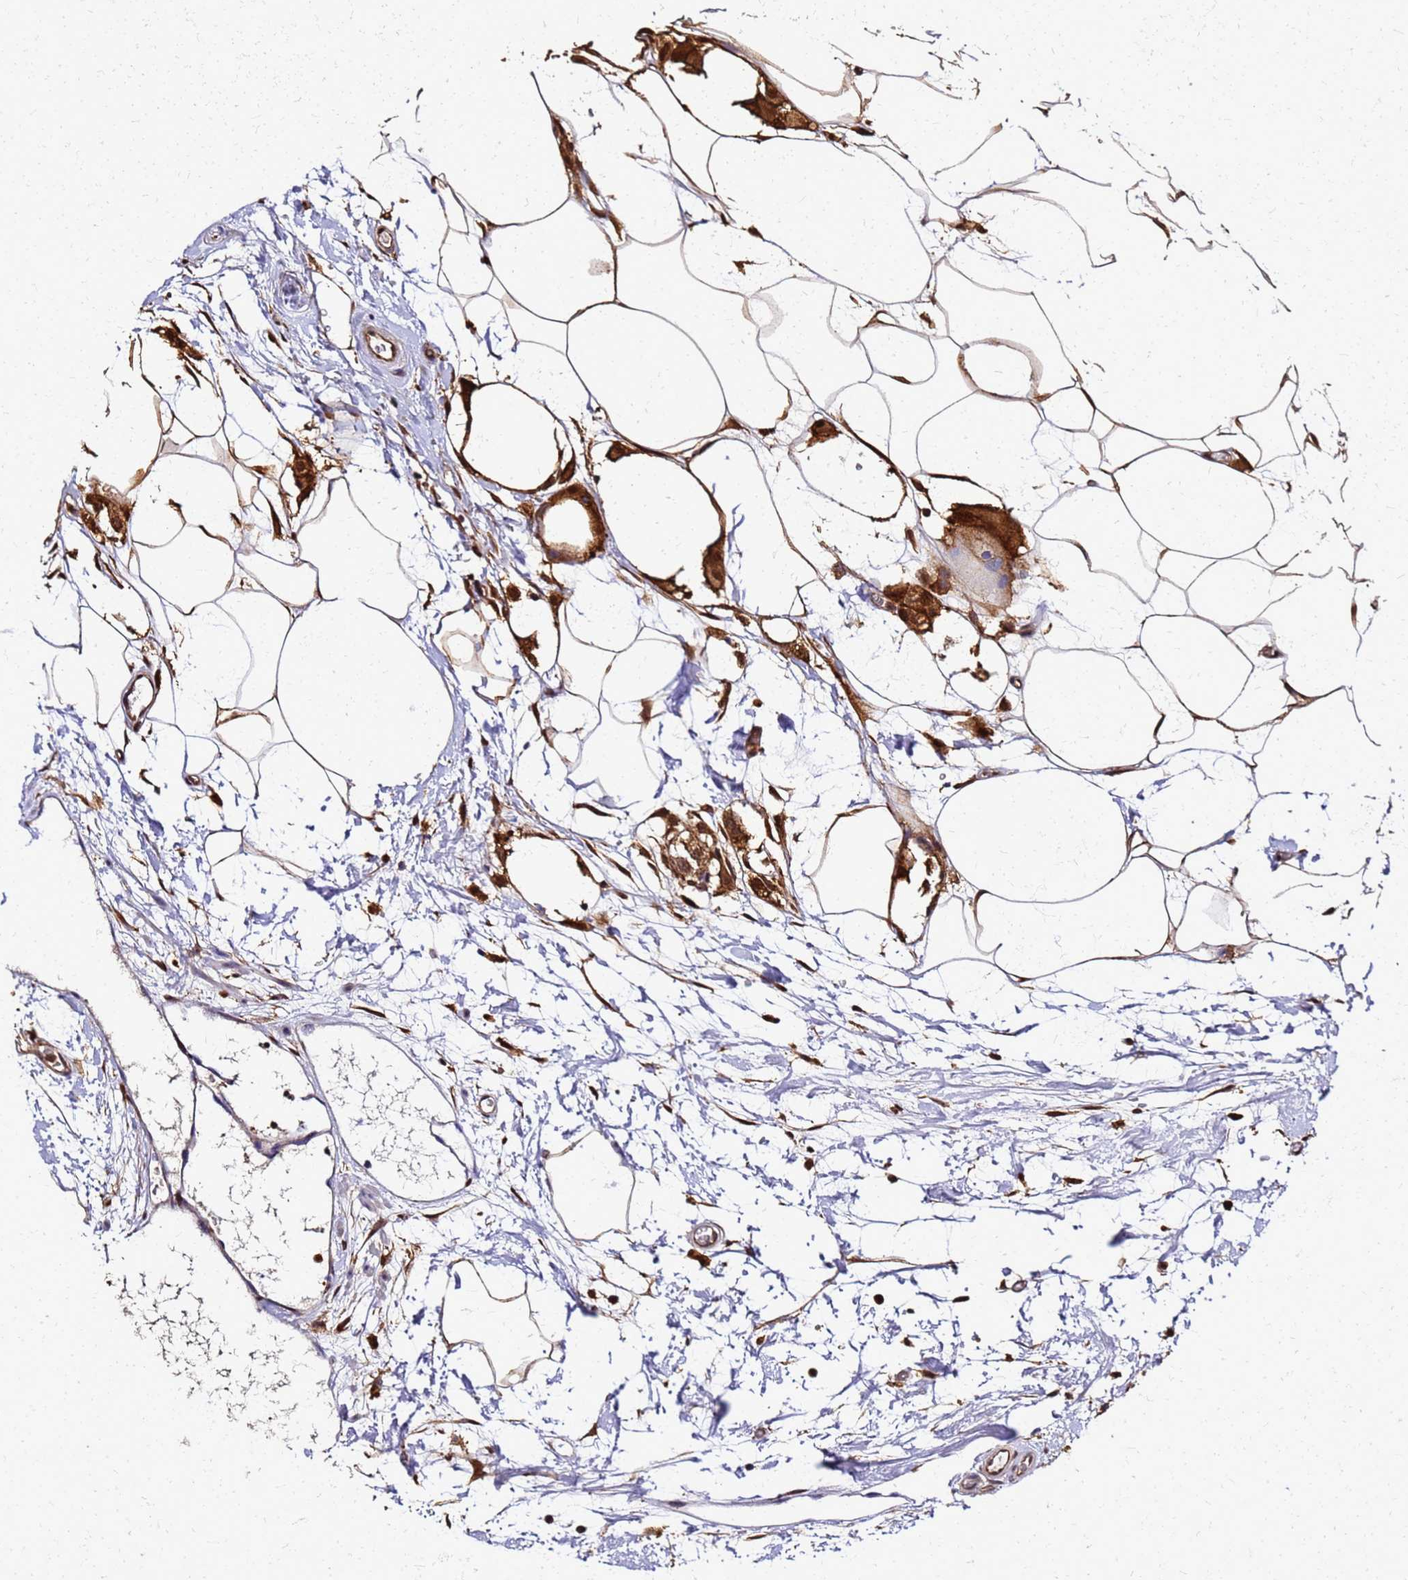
{"staining": {"intensity": "strong", "quantity": "<25%", "location": "cytoplasmic/membranous,nuclear"}, "tissue": "breast cancer", "cell_type": "Tumor cells", "image_type": "cancer", "snomed": [{"axis": "morphology", "description": "Lobular carcinoma"}, {"axis": "topography", "description": "Breast"}], "caption": "The photomicrograph reveals immunohistochemical staining of breast cancer (lobular carcinoma). There is strong cytoplasmic/membranous and nuclear expression is seen in approximately <25% of tumor cells.", "gene": "S100A11", "patient": {"sex": "female", "age": 58}}